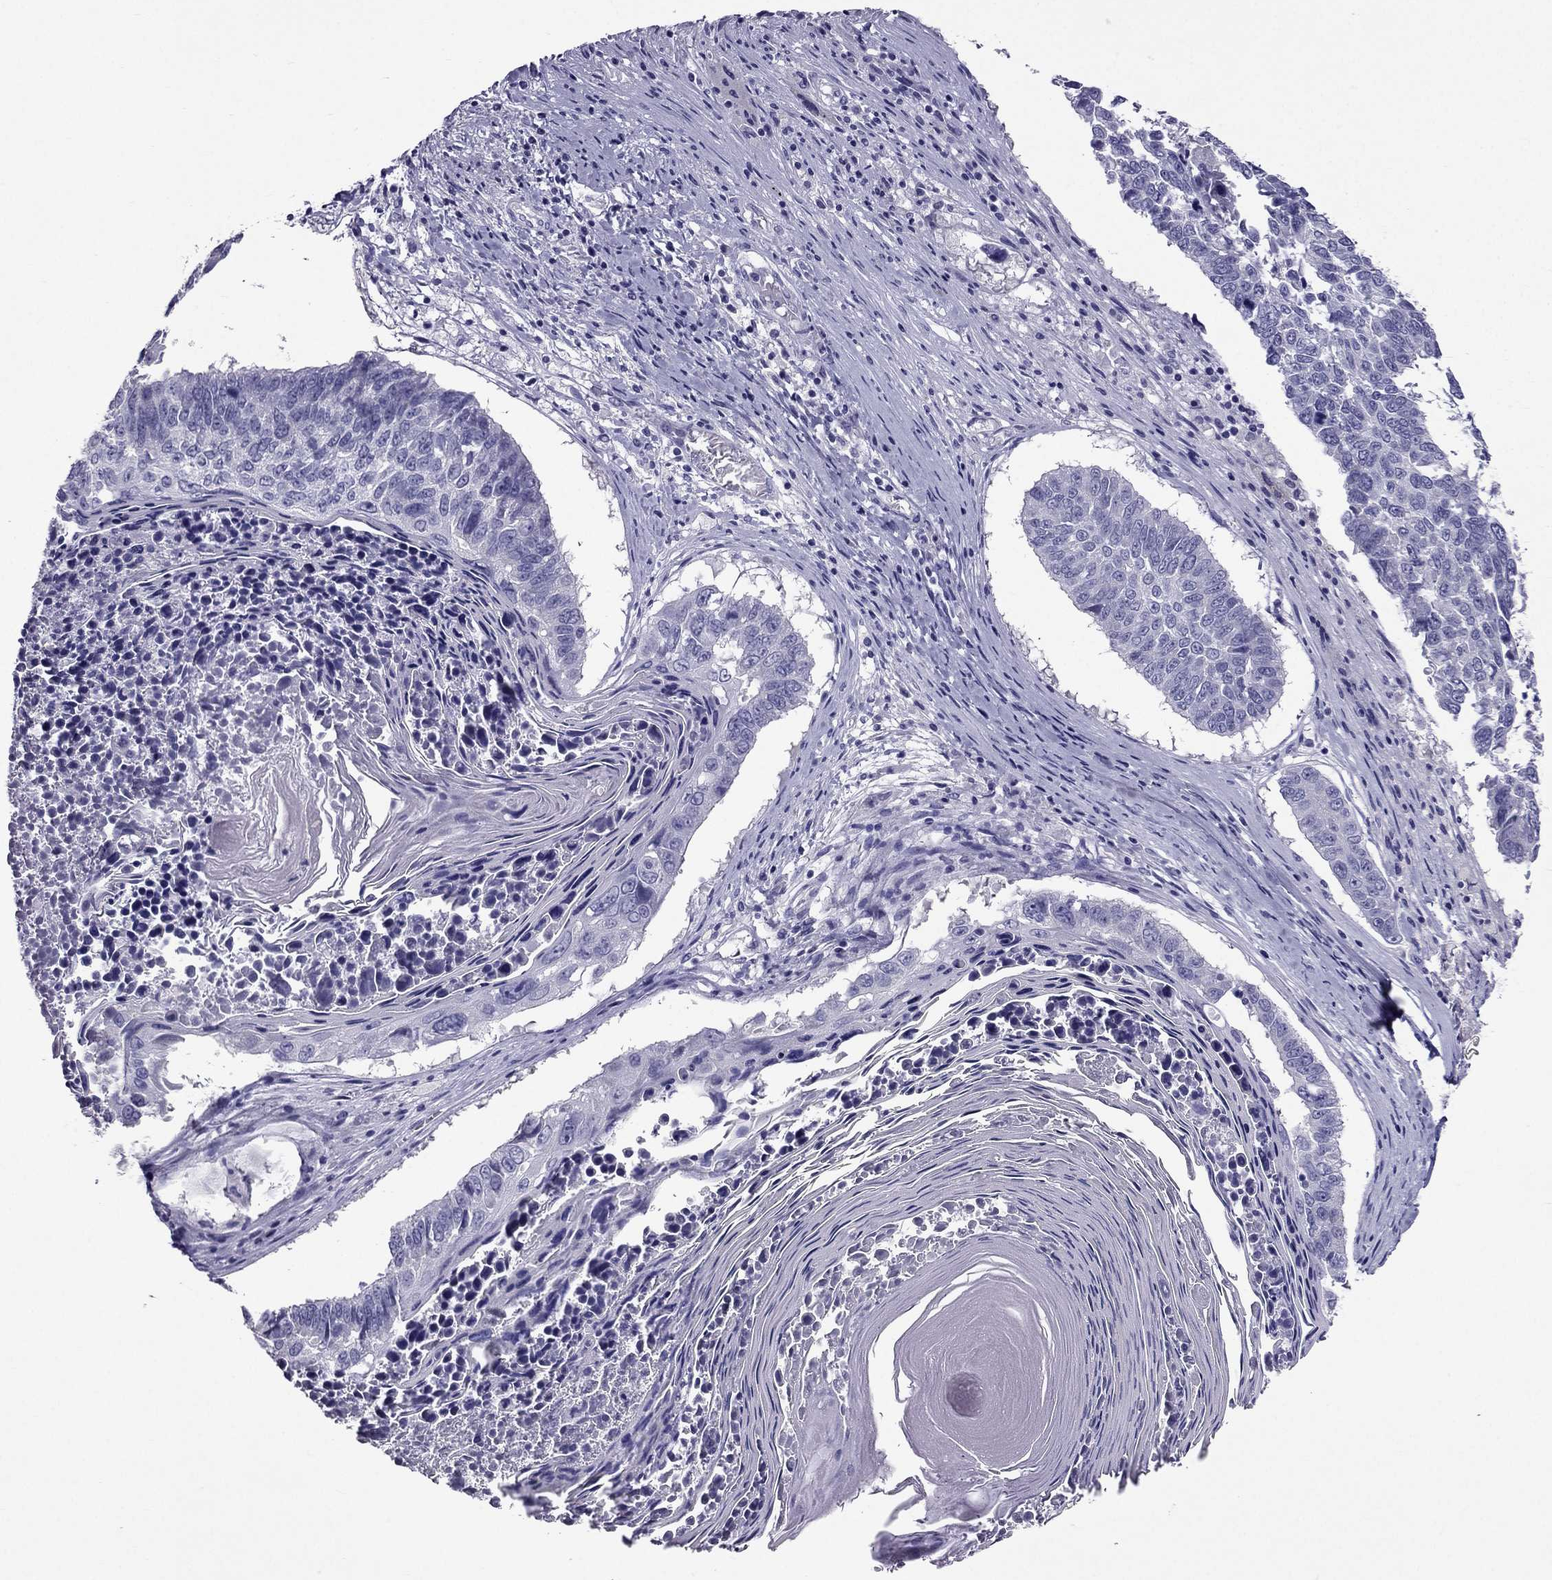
{"staining": {"intensity": "negative", "quantity": "none", "location": "none"}, "tissue": "lung cancer", "cell_type": "Tumor cells", "image_type": "cancer", "snomed": [{"axis": "morphology", "description": "Squamous cell carcinoma, NOS"}, {"axis": "topography", "description": "Lung"}], "caption": "DAB immunohistochemical staining of human lung cancer displays no significant staining in tumor cells. (Immunohistochemistry (ihc), brightfield microscopy, high magnification).", "gene": "ZNF541", "patient": {"sex": "male", "age": 73}}